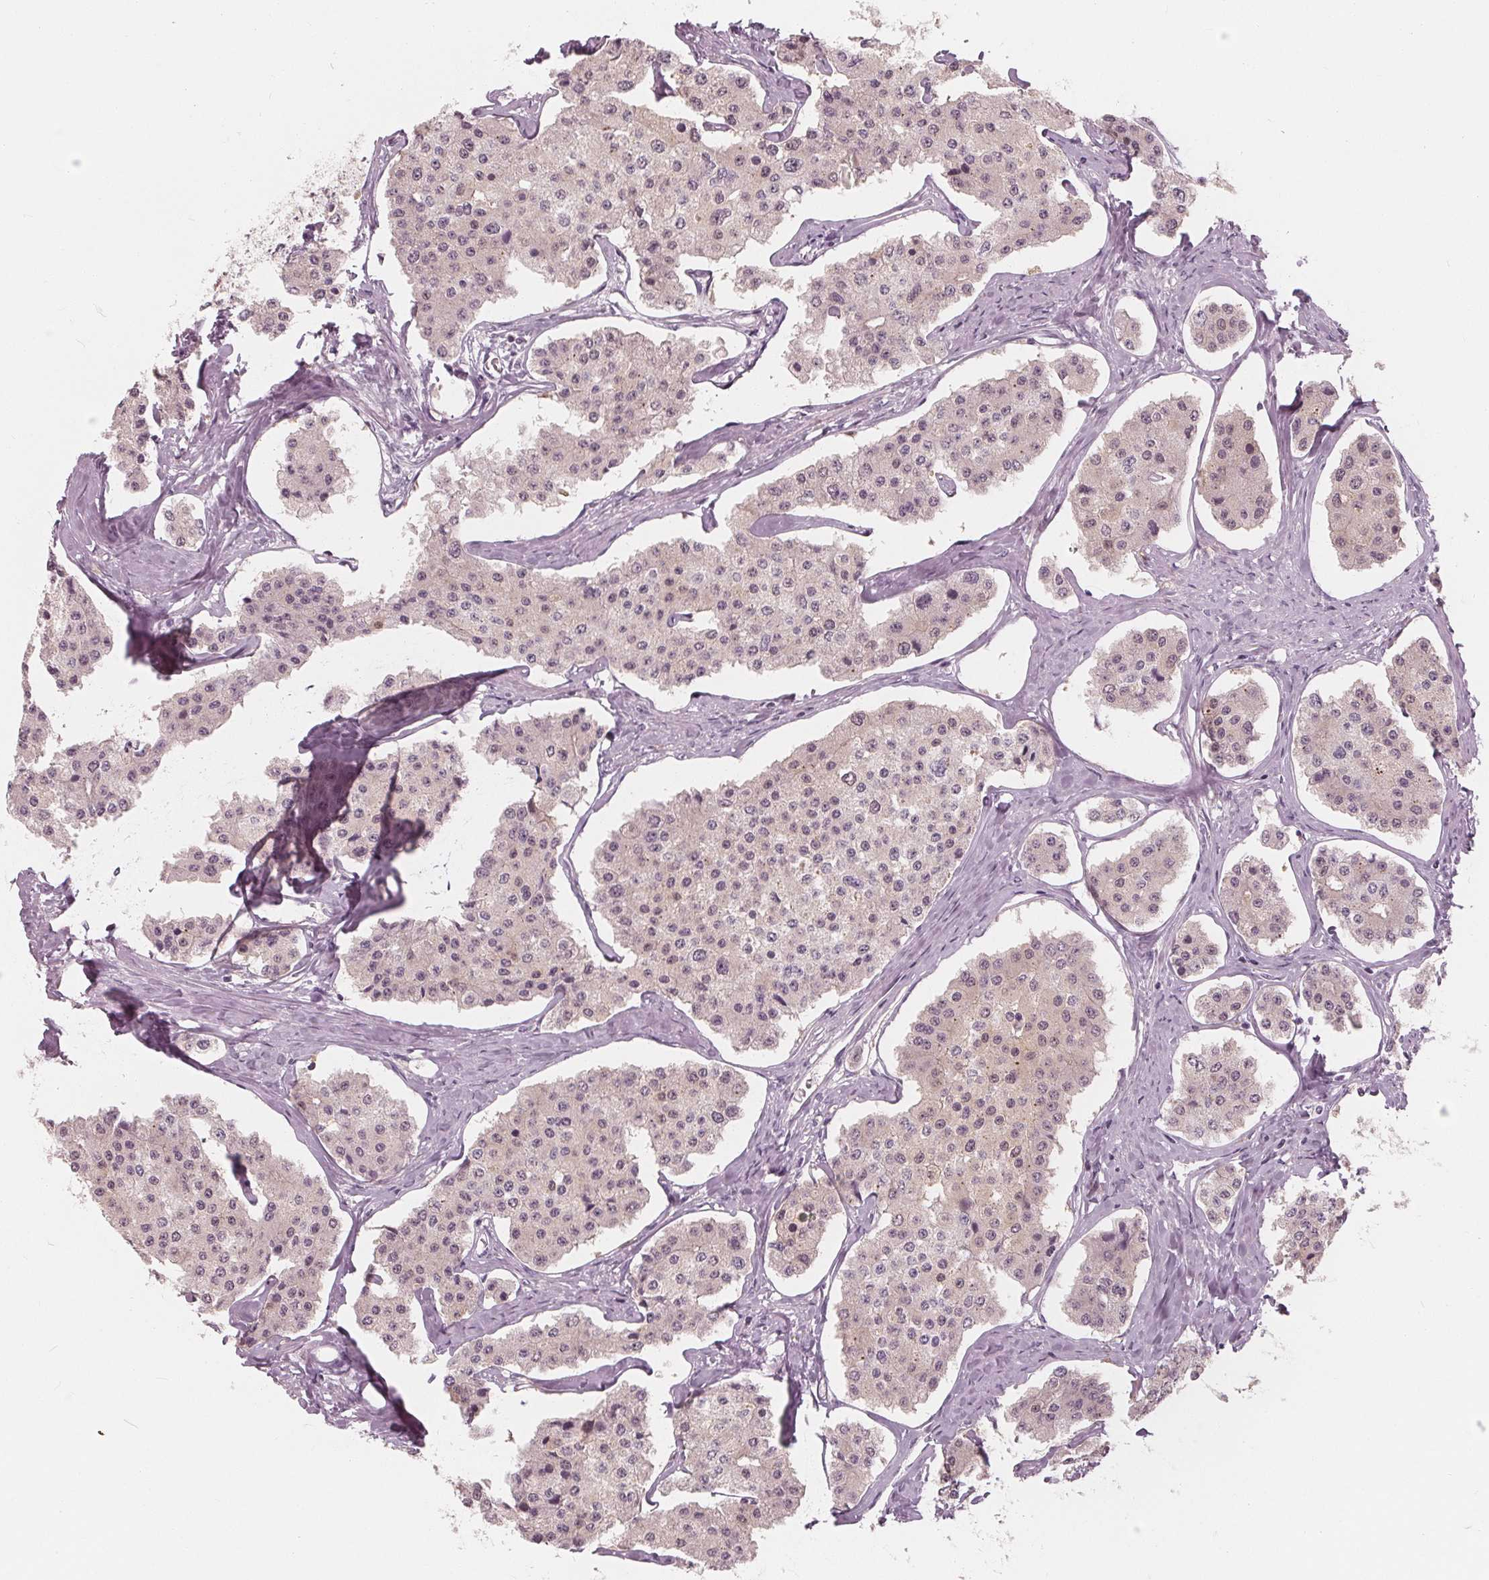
{"staining": {"intensity": "negative", "quantity": "none", "location": "none"}, "tissue": "carcinoid", "cell_type": "Tumor cells", "image_type": "cancer", "snomed": [{"axis": "morphology", "description": "Carcinoid, malignant, NOS"}, {"axis": "topography", "description": "Small intestine"}], "caption": "Immunohistochemical staining of malignant carcinoid shows no significant staining in tumor cells.", "gene": "SAT2", "patient": {"sex": "female", "age": 65}}